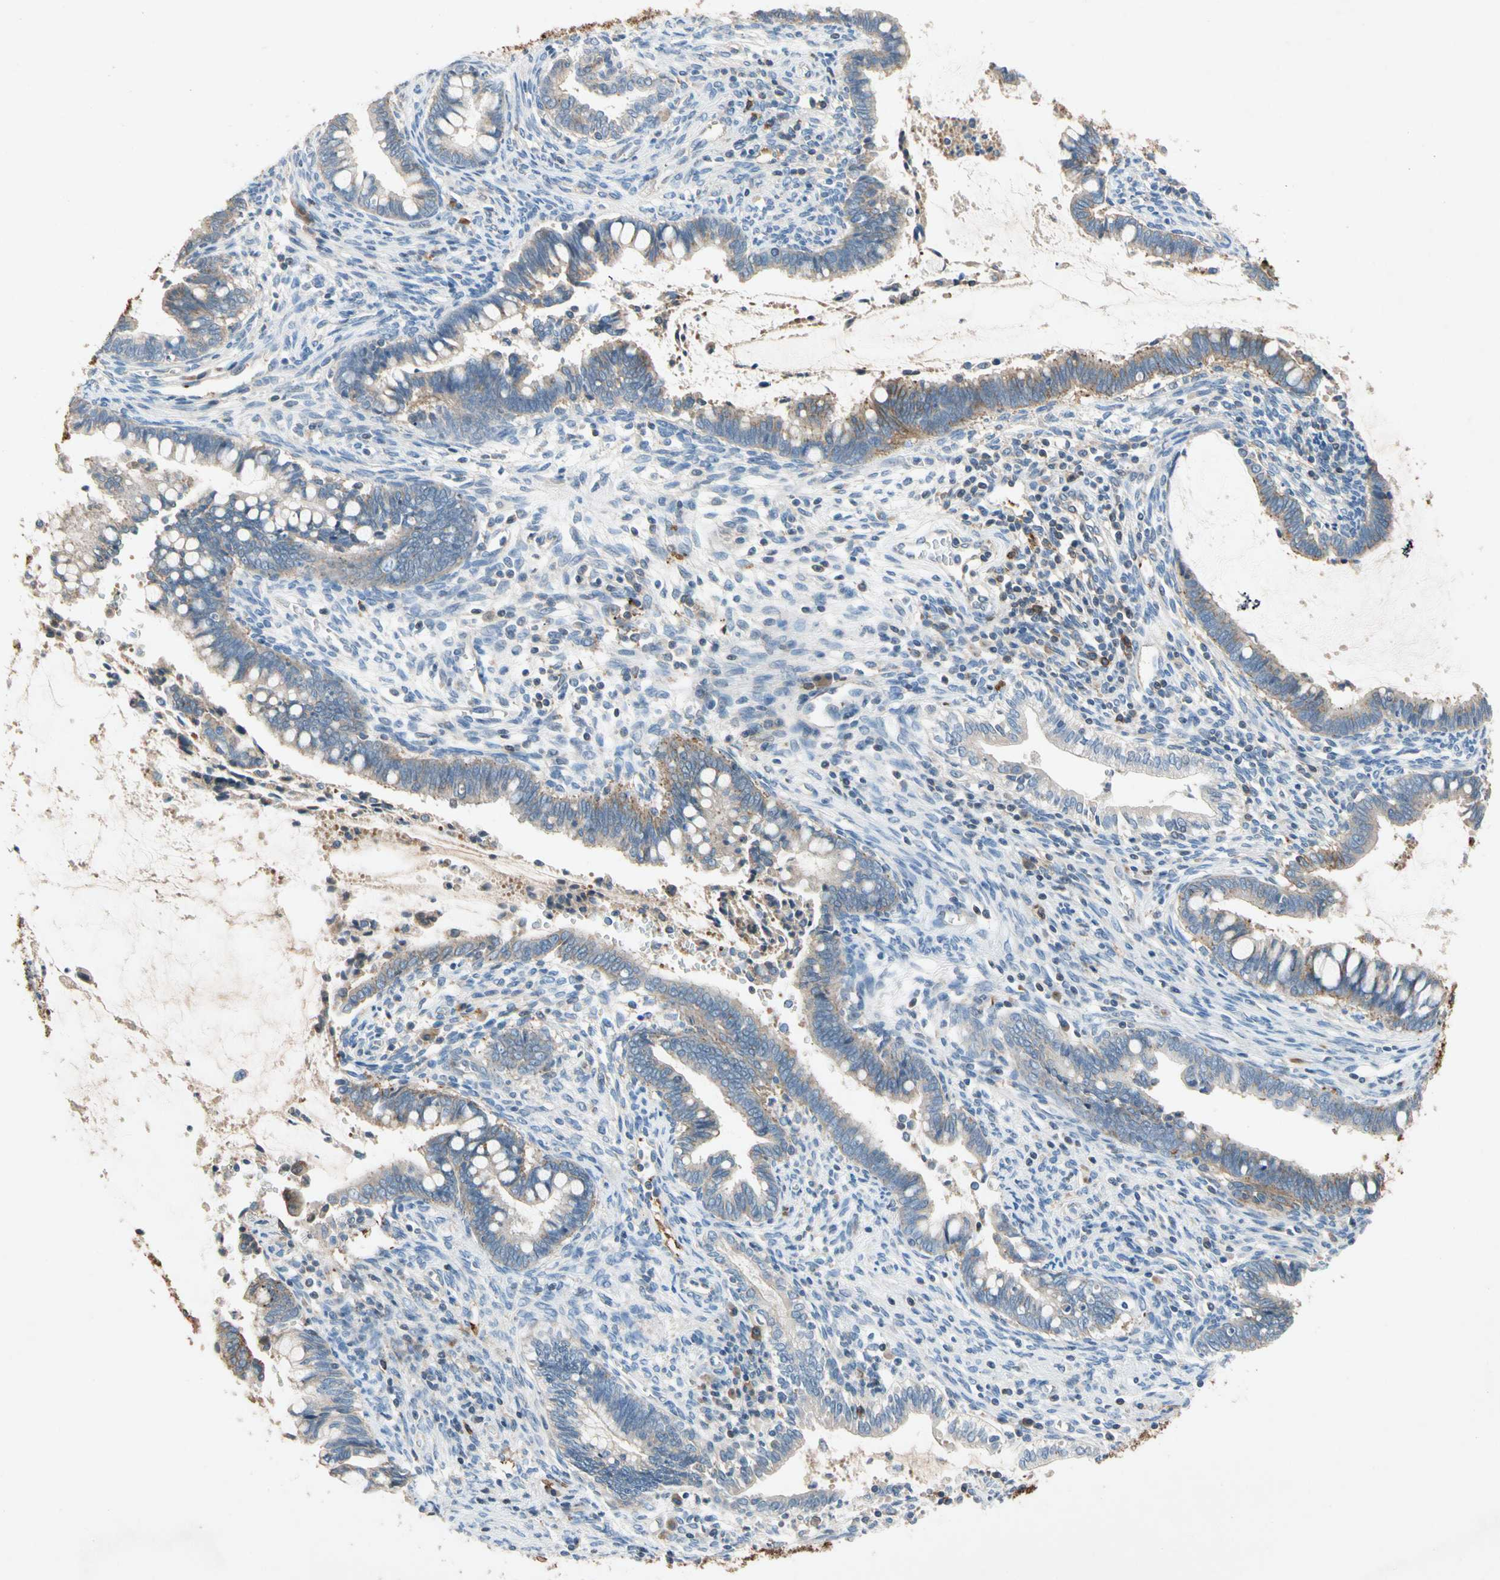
{"staining": {"intensity": "weak", "quantity": "25%-75%", "location": "cytoplasmic/membranous"}, "tissue": "cervical cancer", "cell_type": "Tumor cells", "image_type": "cancer", "snomed": [{"axis": "morphology", "description": "Adenocarcinoma, NOS"}, {"axis": "topography", "description": "Cervix"}], "caption": "This is a histology image of immunohistochemistry (IHC) staining of cervical cancer, which shows weak expression in the cytoplasmic/membranous of tumor cells.", "gene": "NDFIP2", "patient": {"sex": "female", "age": 44}}